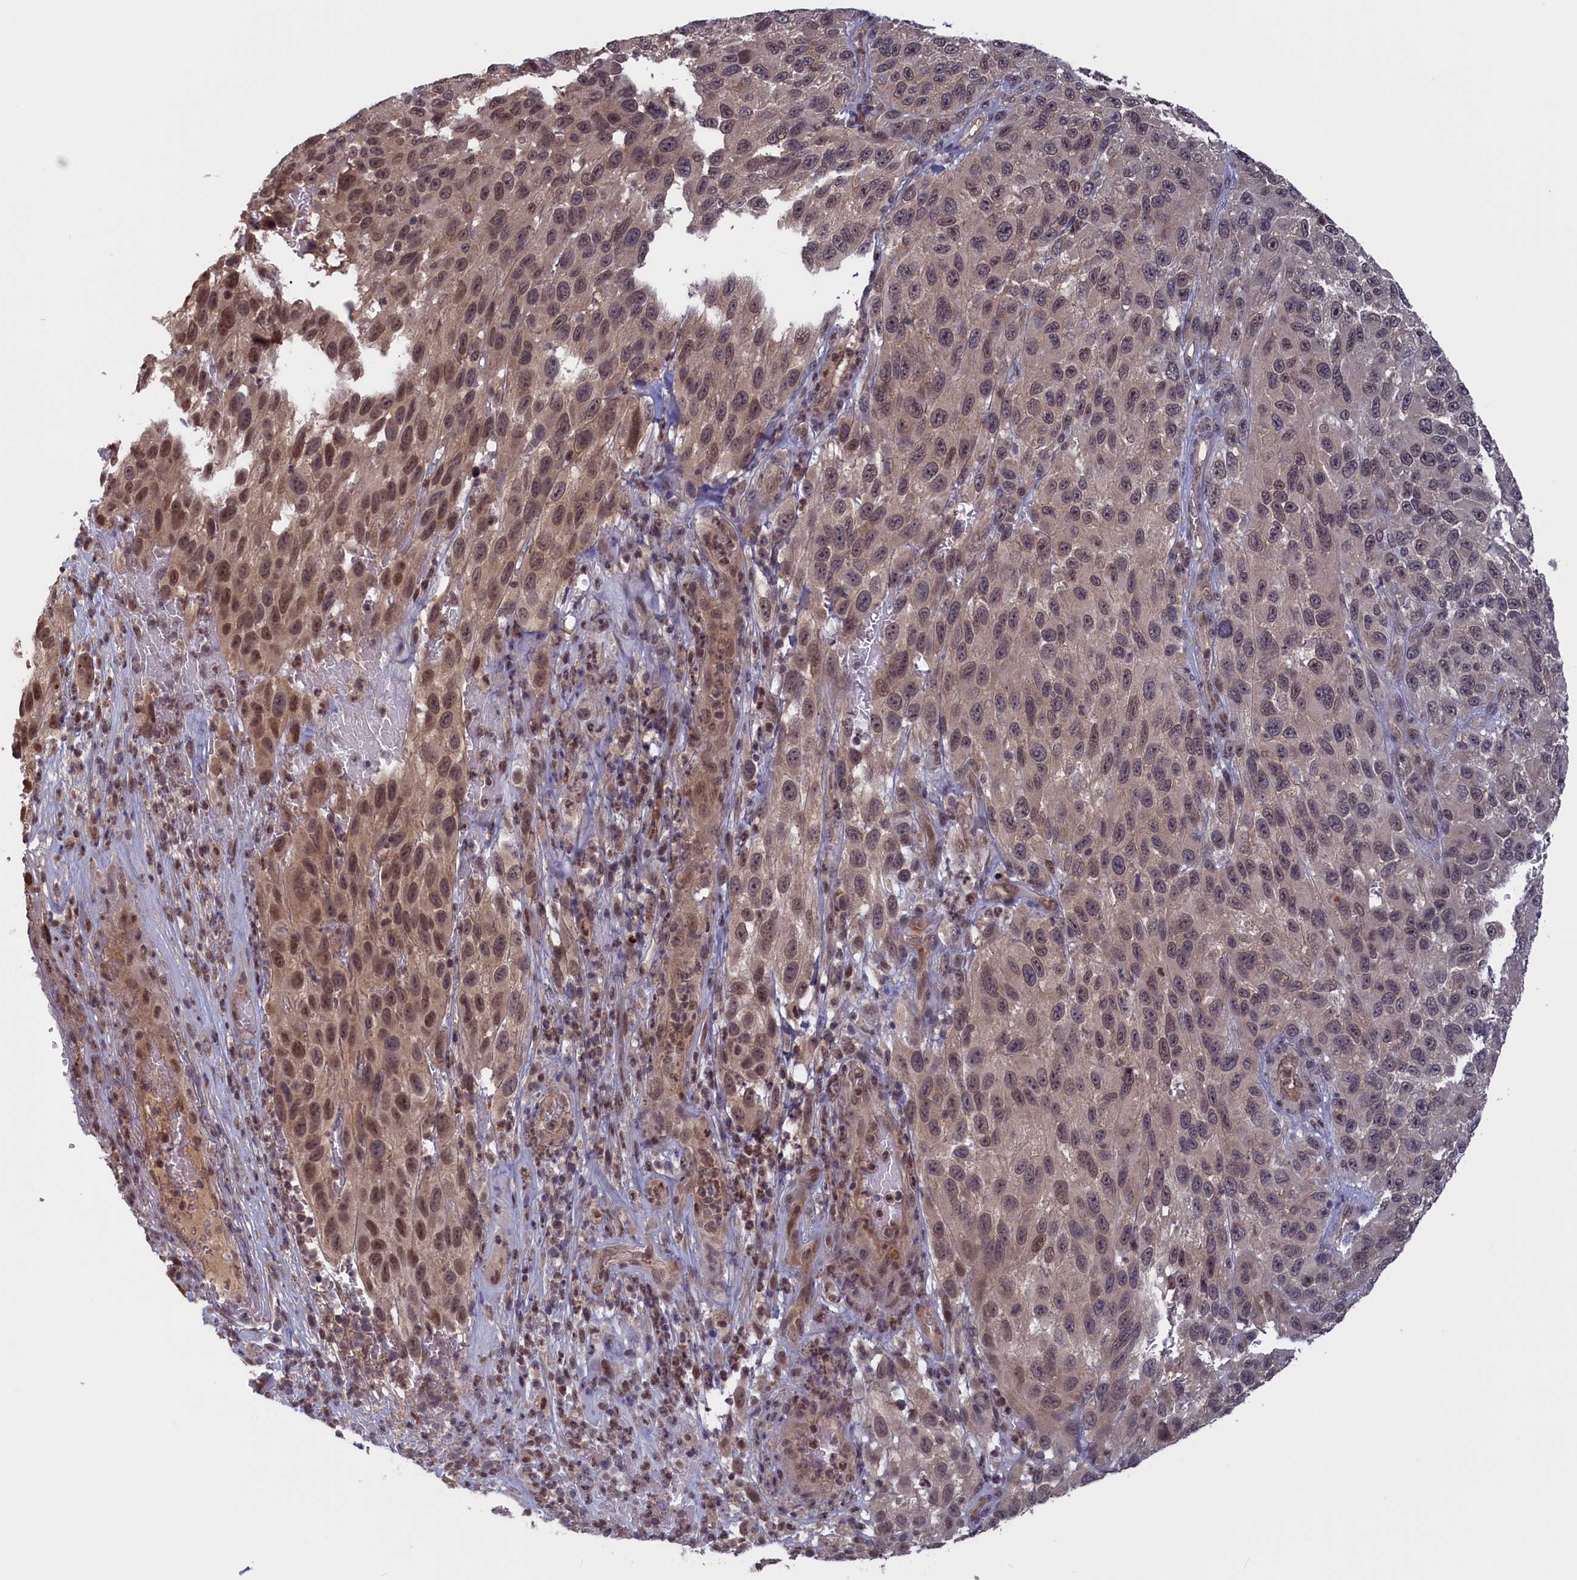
{"staining": {"intensity": "moderate", "quantity": "25%-75%", "location": "nuclear"}, "tissue": "melanoma", "cell_type": "Tumor cells", "image_type": "cancer", "snomed": [{"axis": "morphology", "description": "Malignant melanoma, NOS"}, {"axis": "topography", "description": "Skin"}], "caption": "The photomicrograph displays a brown stain indicating the presence of a protein in the nuclear of tumor cells in melanoma. (Brightfield microscopy of DAB IHC at high magnification).", "gene": "PLP2", "patient": {"sex": "female", "age": 96}}